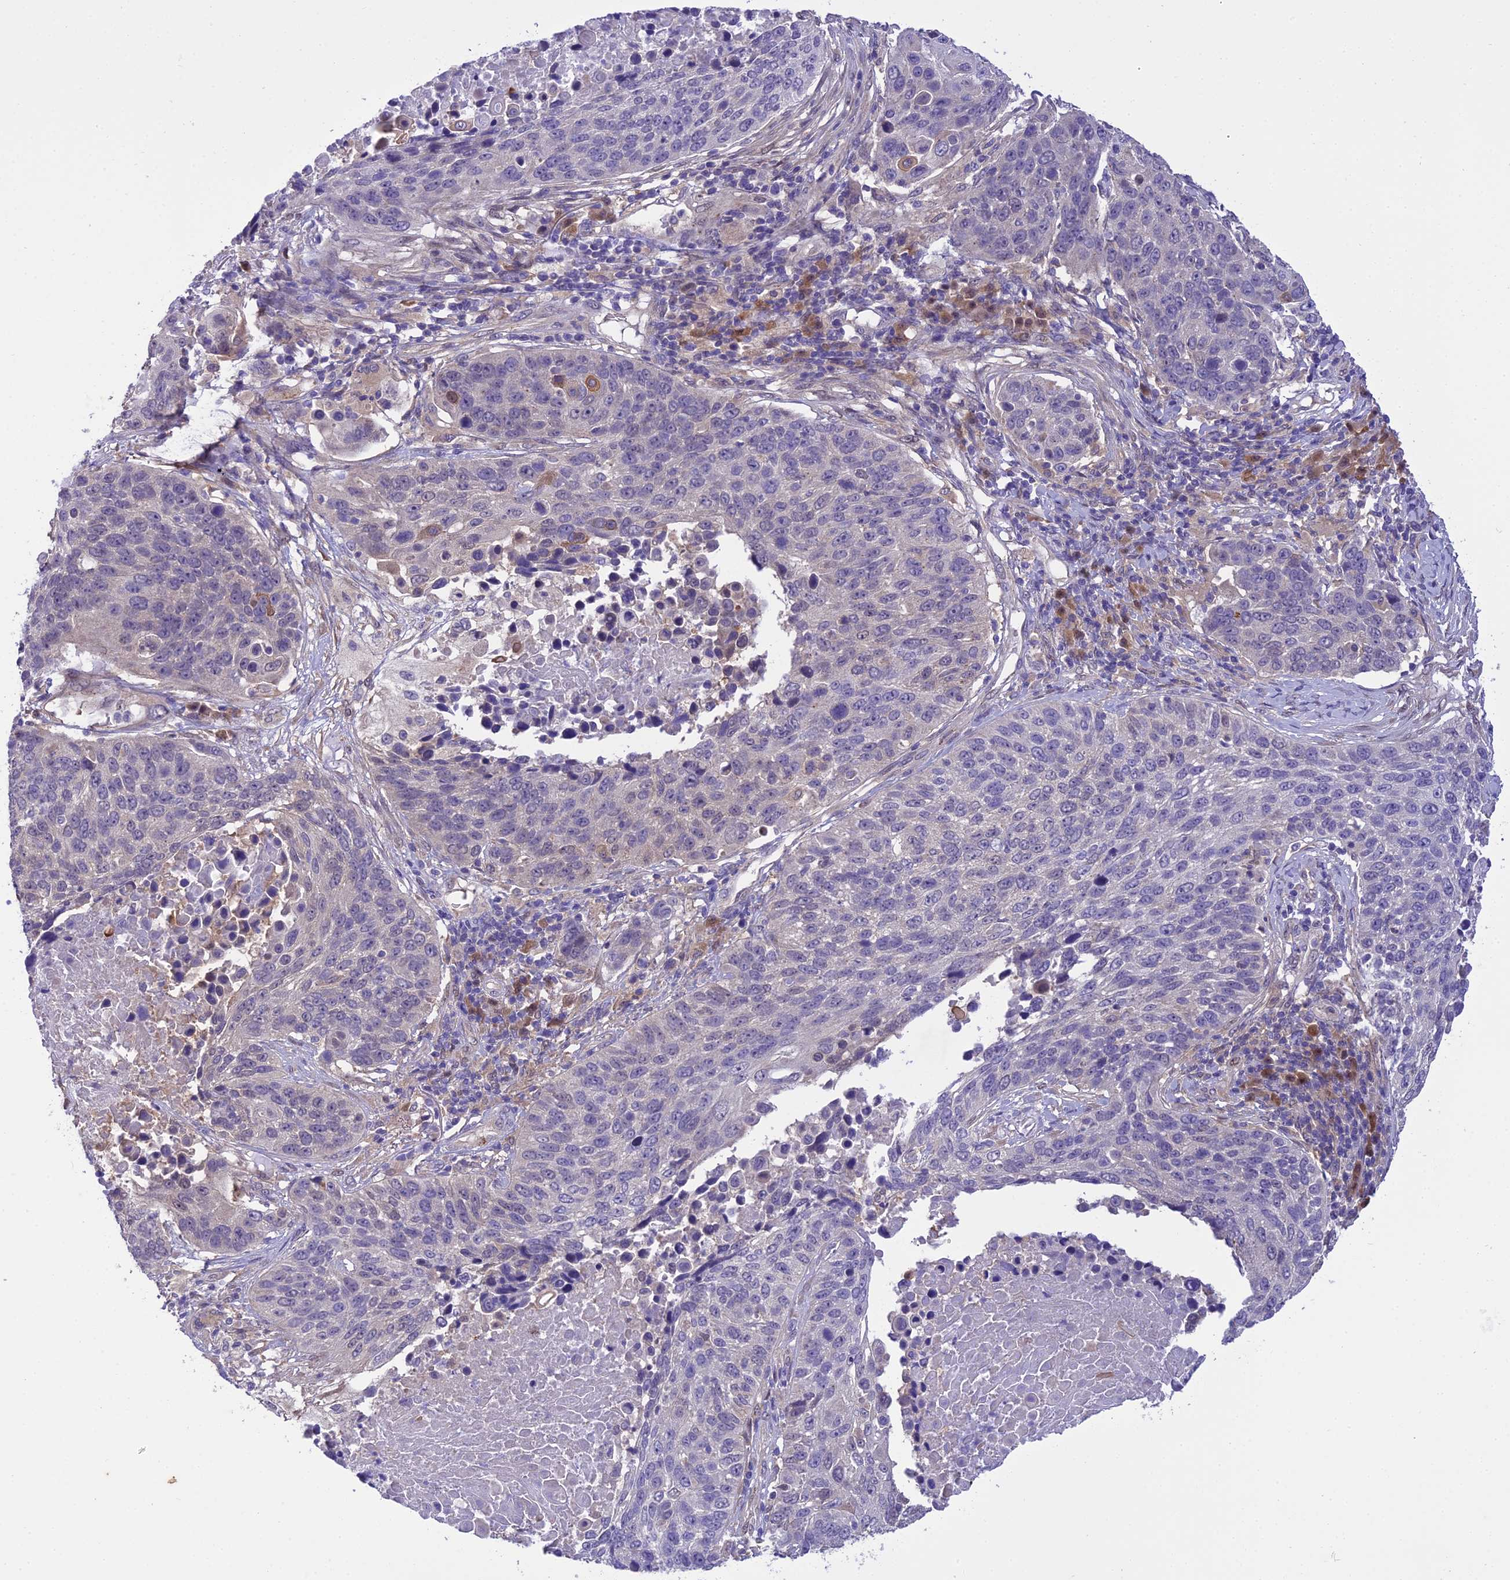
{"staining": {"intensity": "negative", "quantity": "none", "location": "none"}, "tissue": "lung cancer", "cell_type": "Tumor cells", "image_type": "cancer", "snomed": [{"axis": "morphology", "description": "Normal tissue, NOS"}, {"axis": "morphology", "description": "Squamous cell carcinoma, NOS"}, {"axis": "topography", "description": "Lymph node"}, {"axis": "topography", "description": "Lung"}], "caption": "Protein analysis of squamous cell carcinoma (lung) displays no significant expression in tumor cells.", "gene": "BORCS6", "patient": {"sex": "male", "age": 66}}